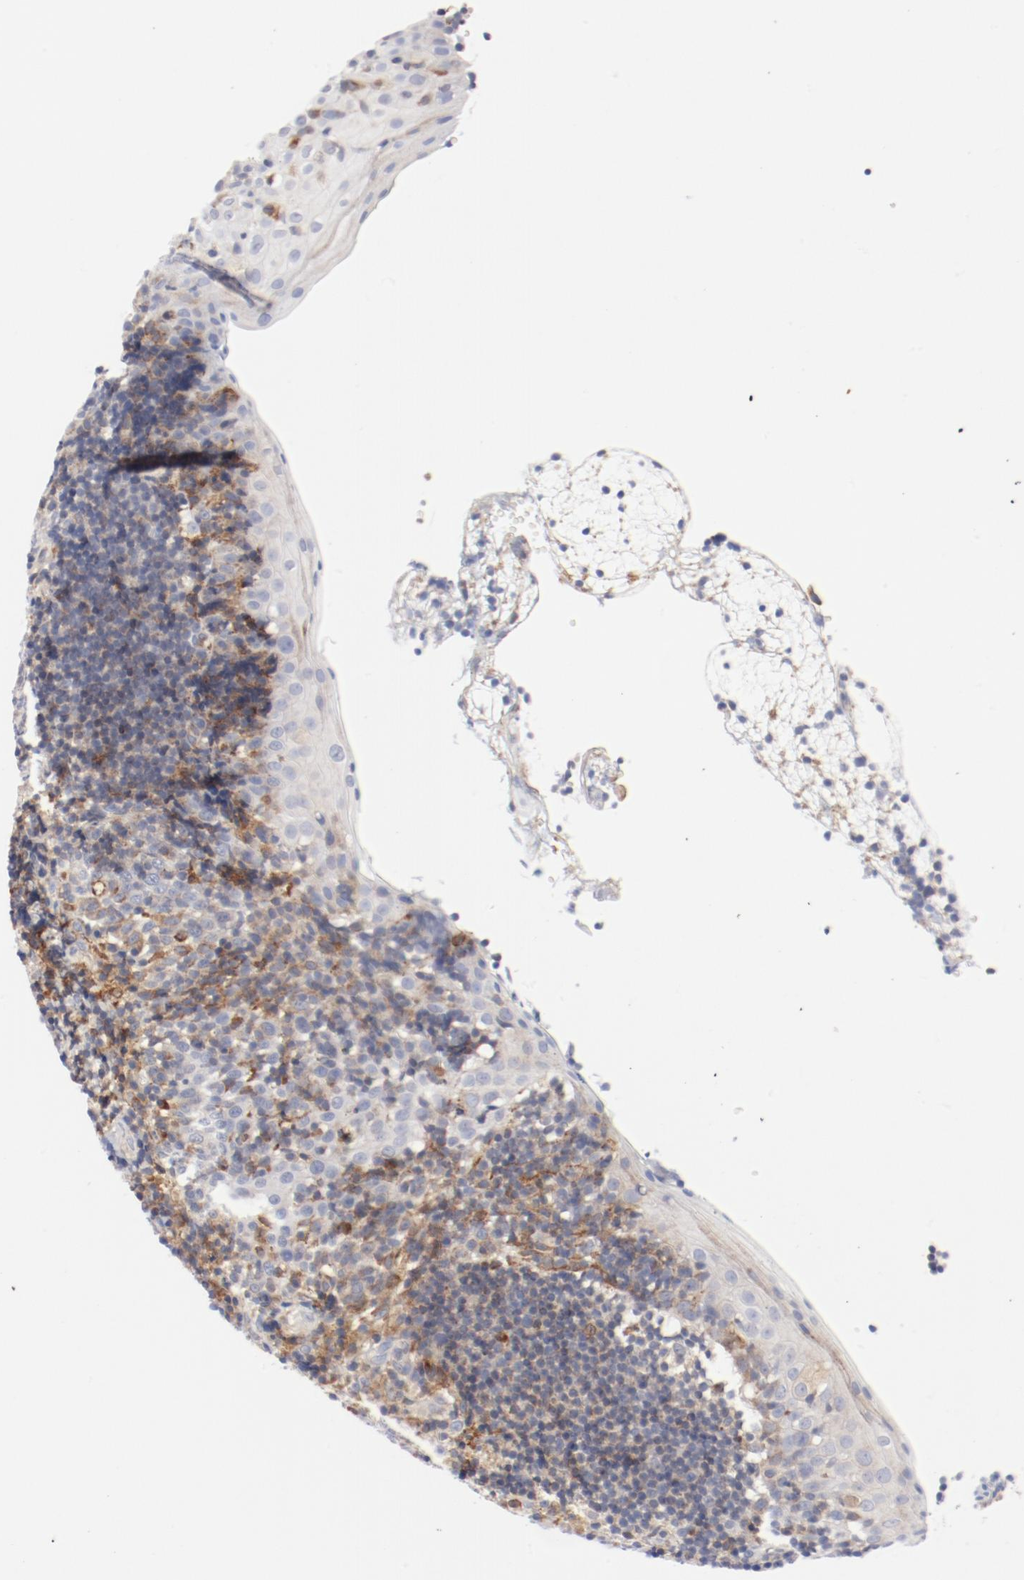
{"staining": {"intensity": "moderate", "quantity": "25%-75%", "location": "cytoplasmic/membranous"}, "tissue": "tonsil", "cell_type": "Germinal center cells", "image_type": "normal", "snomed": [{"axis": "morphology", "description": "Normal tissue, NOS"}, {"axis": "topography", "description": "Tonsil"}], "caption": "The image shows a brown stain indicating the presence of a protein in the cytoplasmic/membranous of germinal center cells in tonsil. Nuclei are stained in blue.", "gene": "PDPK1", "patient": {"sex": "female", "age": 40}}